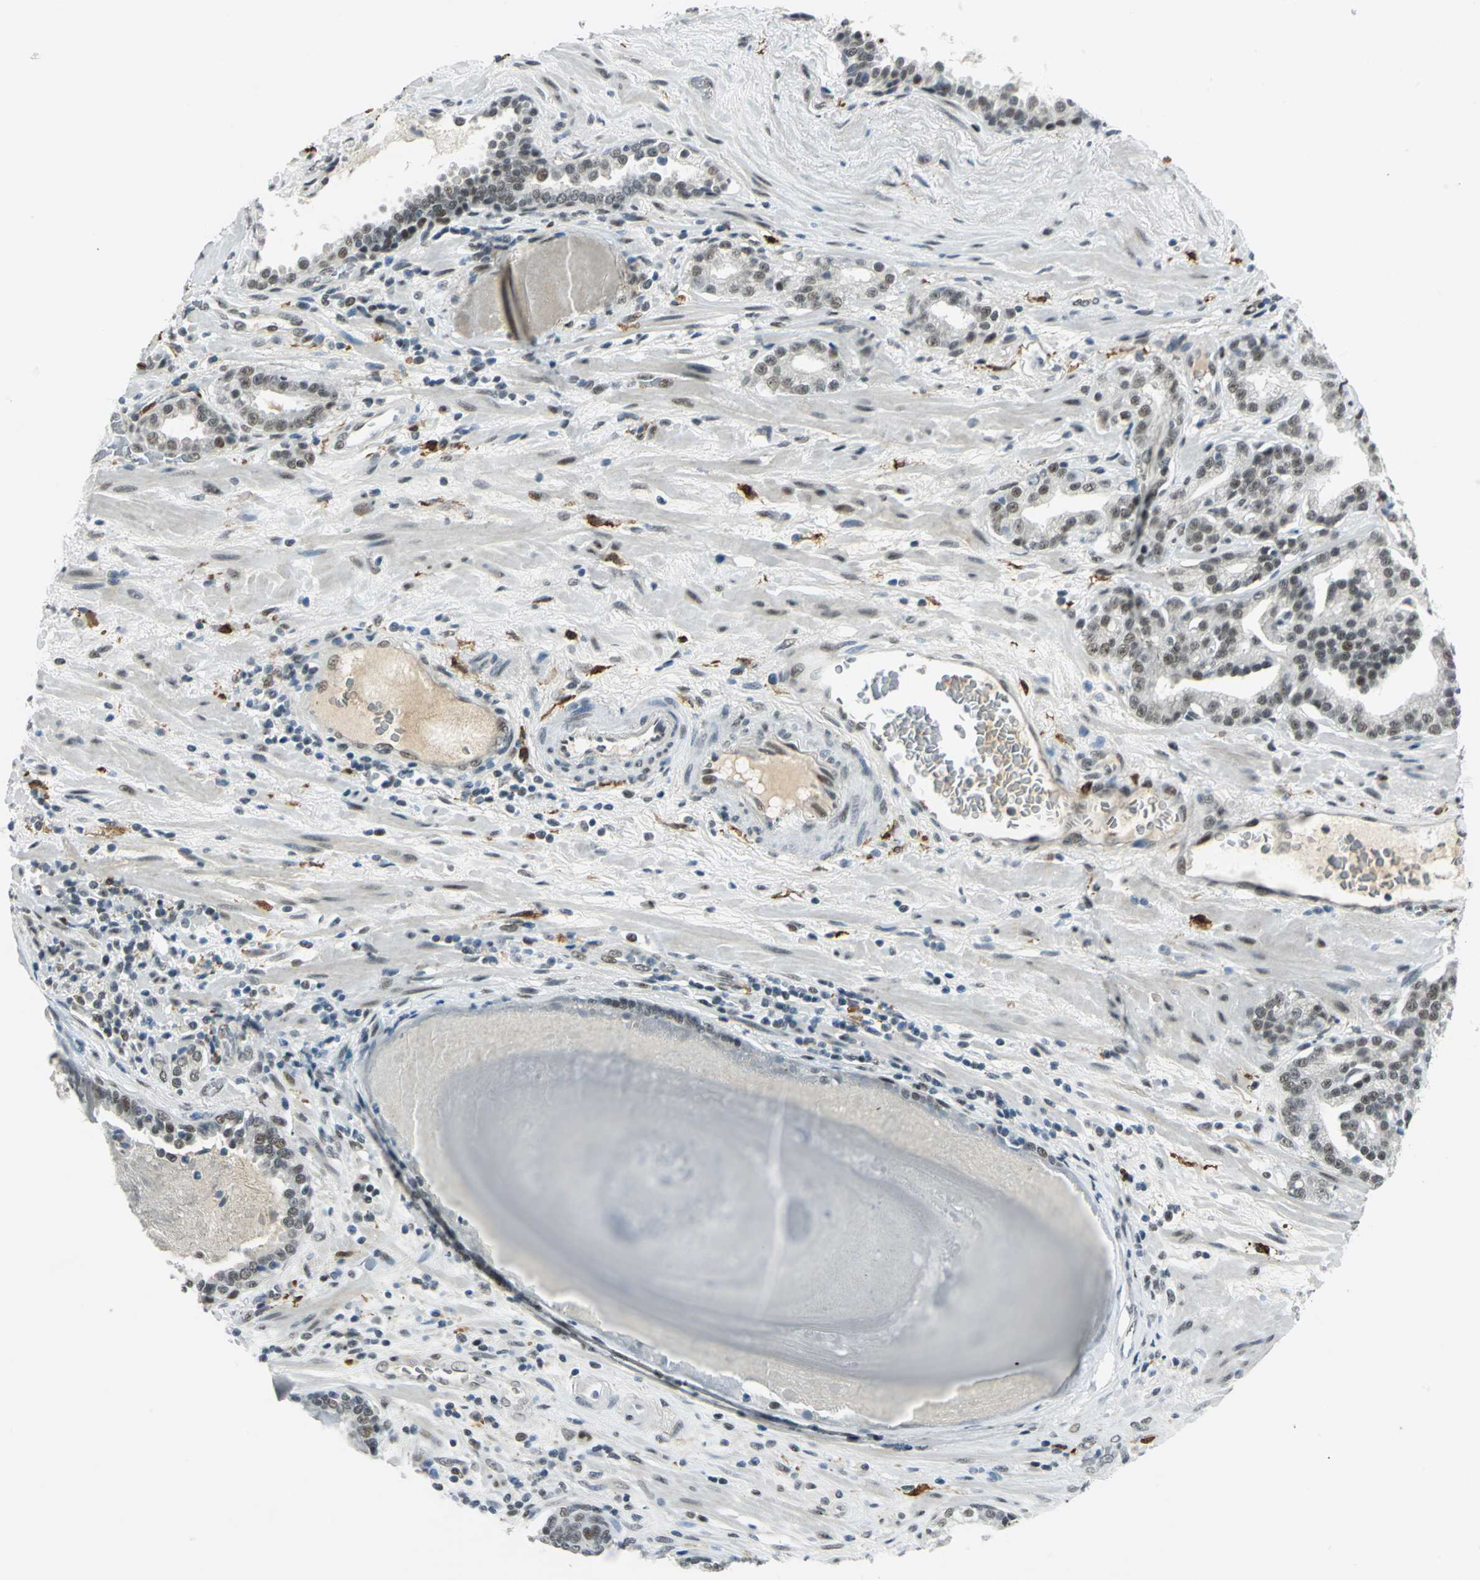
{"staining": {"intensity": "weak", "quantity": "<25%", "location": "nuclear"}, "tissue": "prostate cancer", "cell_type": "Tumor cells", "image_type": "cancer", "snomed": [{"axis": "morphology", "description": "Adenocarcinoma, Low grade"}, {"axis": "topography", "description": "Prostate"}], "caption": "The image demonstrates no staining of tumor cells in prostate cancer.", "gene": "MTMR10", "patient": {"sex": "male", "age": 63}}